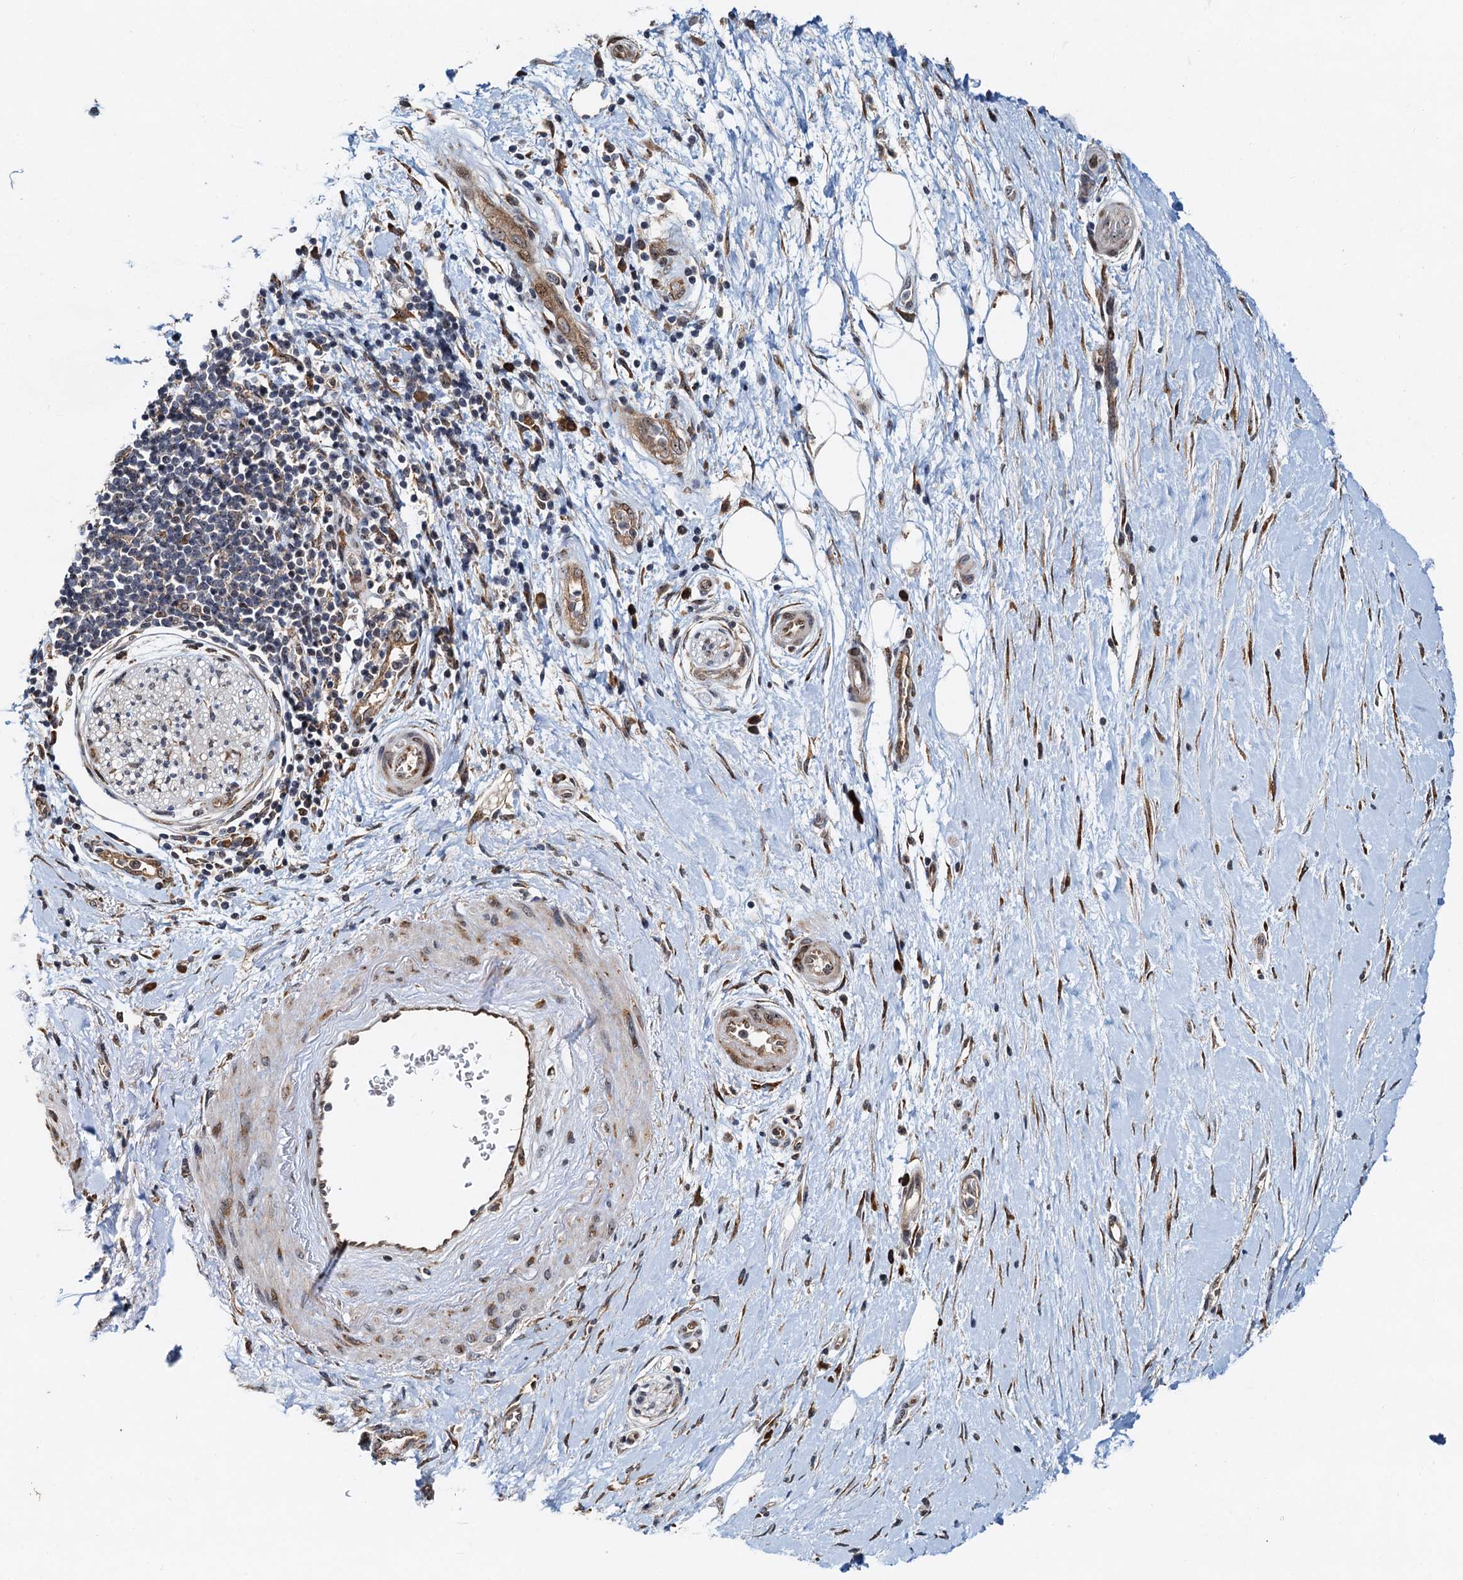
{"staining": {"intensity": "moderate", "quantity": ">75%", "location": "cytoplasmic/membranous,nuclear"}, "tissue": "pancreatic cancer", "cell_type": "Tumor cells", "image_type": "cancer", "snomed": [{"axis": "morphology", "description": "Adenocarcinoma, NOS"}, {"axis": "topography", "description": "Pancreas"}], "caption": "Pancreatic cancer (adenocarcinoma) tissue demonstrates moderate cytoplasmic/membranous and nuclear expression in about >75% of tumor cells, visualized by immunohistochemistry. (IHC, brightfield microscopy, high magnification).", "gene": "DNAJC21", "patient": {"sex": "female", "age": 73}}